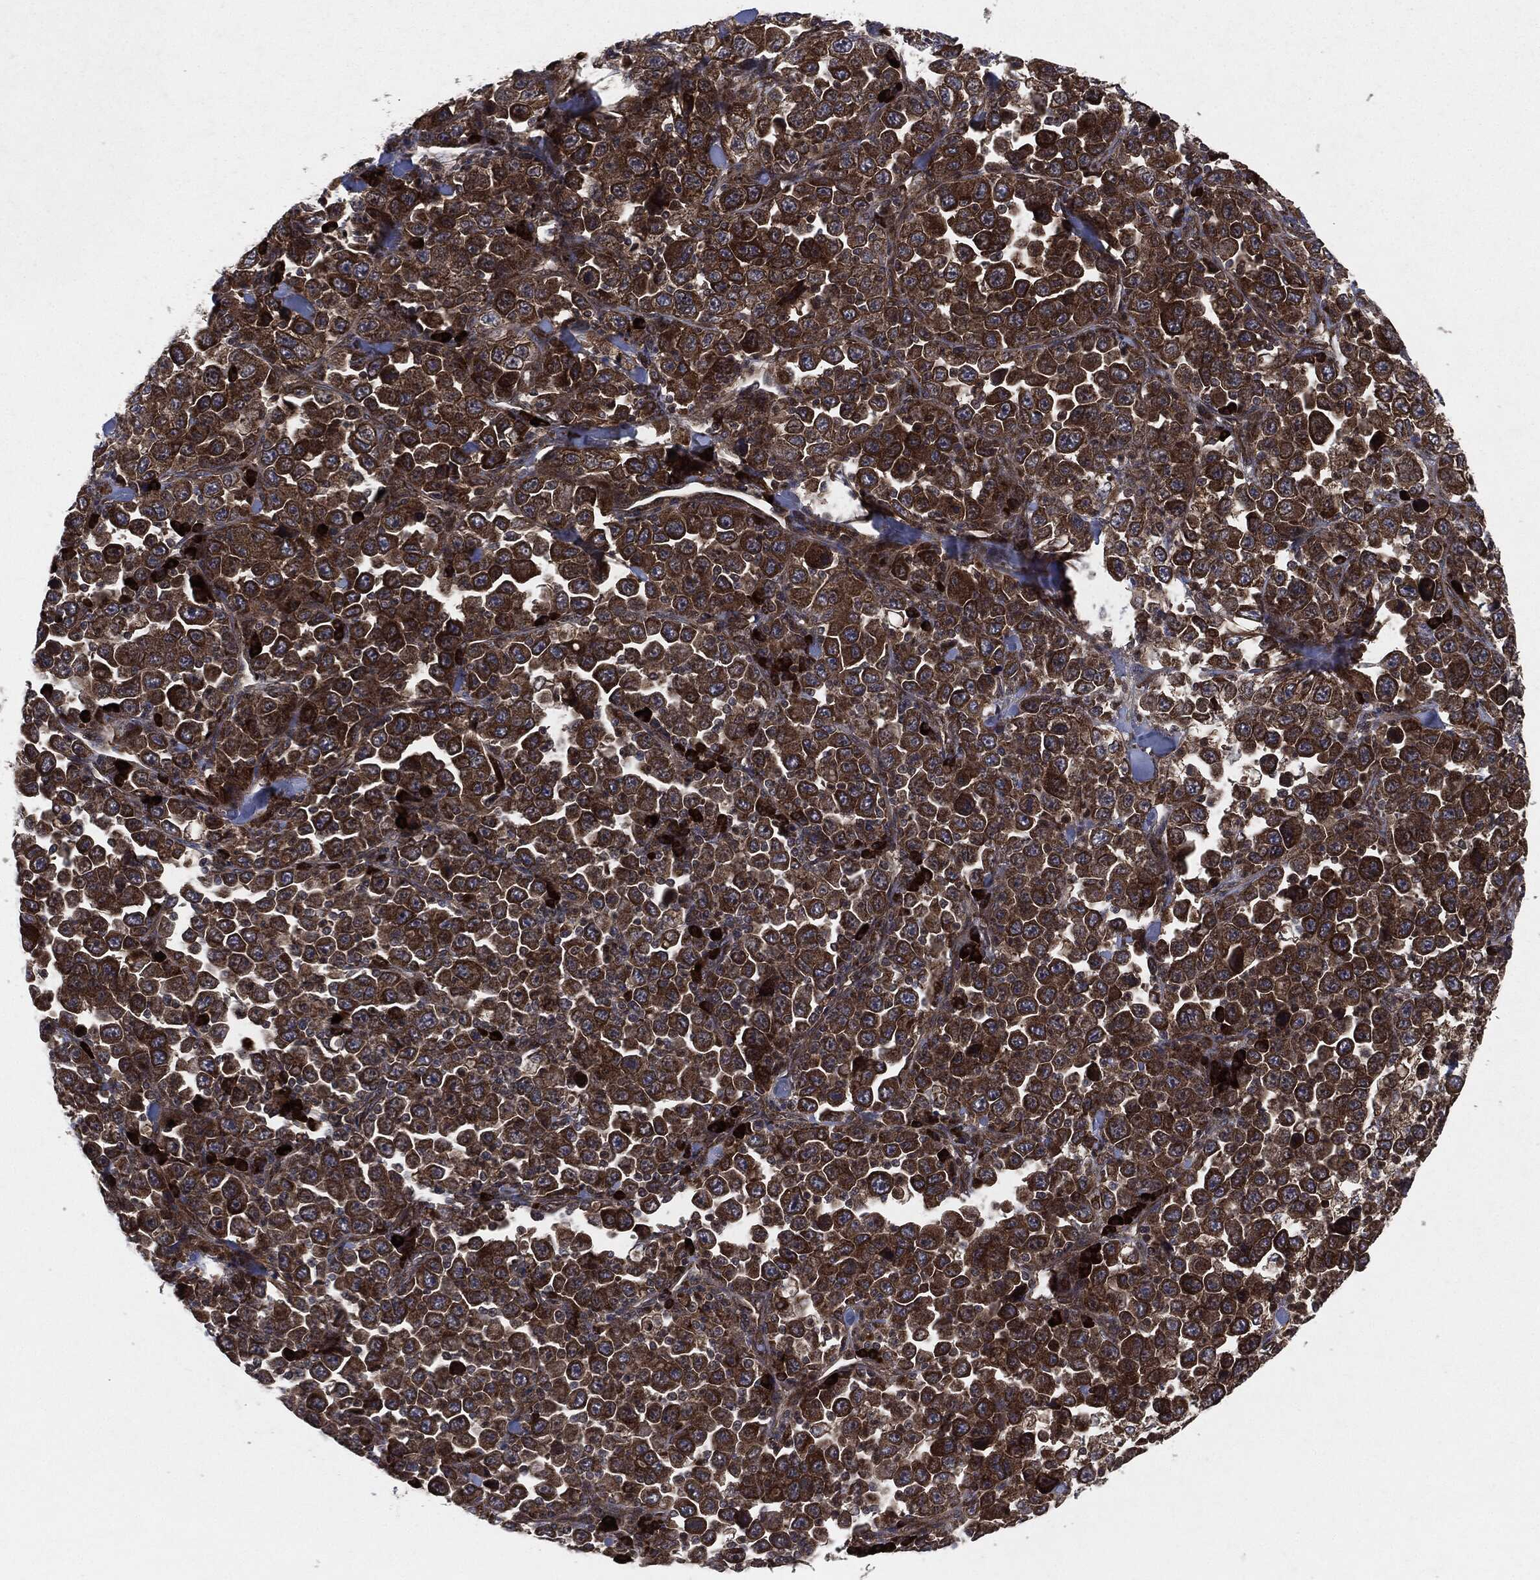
{"staining": {"intensity": "strong", "quantity": ">75%", "location": "cytoplasmic/membranous"}, "tissue": "stomach cancer", "cell_type": "Tumor cells", "image_type": "cancer", "snomed": [{"axis": "morphology", "description": "Normal tissue, NOS"}, {"axis": "morphology", "description": "Adenocarcinoma, NOS"}, {"axis": "topography", "description": "Stomach, upper"}, {"axis": "topography", "description": "Stomach"}], "caption": "Strong cytoplasmic/membranous staining for a protein is seen in about >75% of tumor cells of stomach cancer using immunohistochemistry.", "gene": "RAF1", "patient": {"sex": "male", "age": 59}}